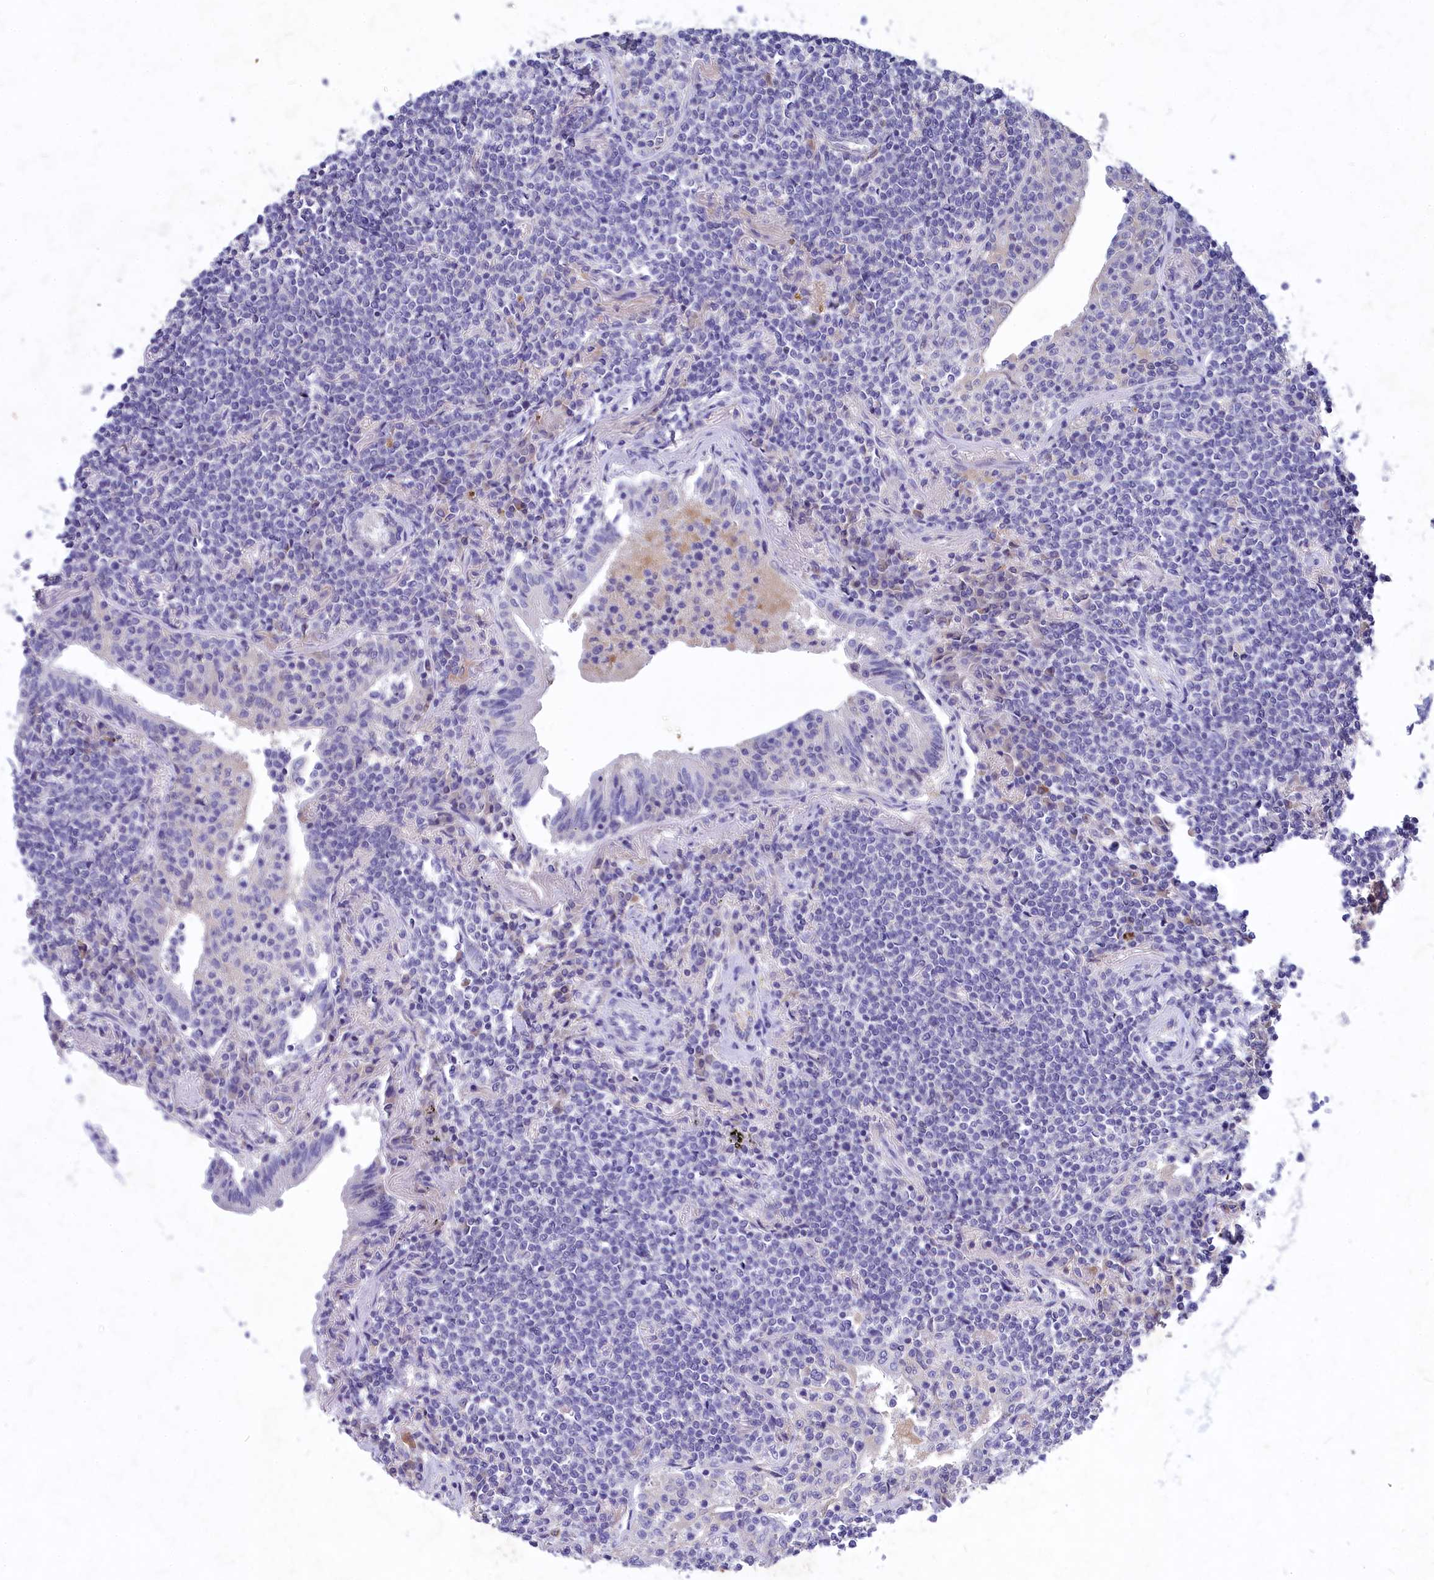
{"staining": {"intensity": "negative", "quantity": "none", "location": "none"}, "tissue": "lymphoma", "cell_type": "Tumor cells", "image_type": "cancer", "snomed": [{"axis": "morphology", "description": "Malignant lymphoma, non-Hodgkin's type, Low grade"}, {"axis": "topography", "description": "Lung"}], "caption": "There is no significant staining in tumor cells of malignant lymphoma, non-Hodgkin's type (low-grade).", "gene": "DEFB119", "patient": {"sex": "female", "age": 71}}